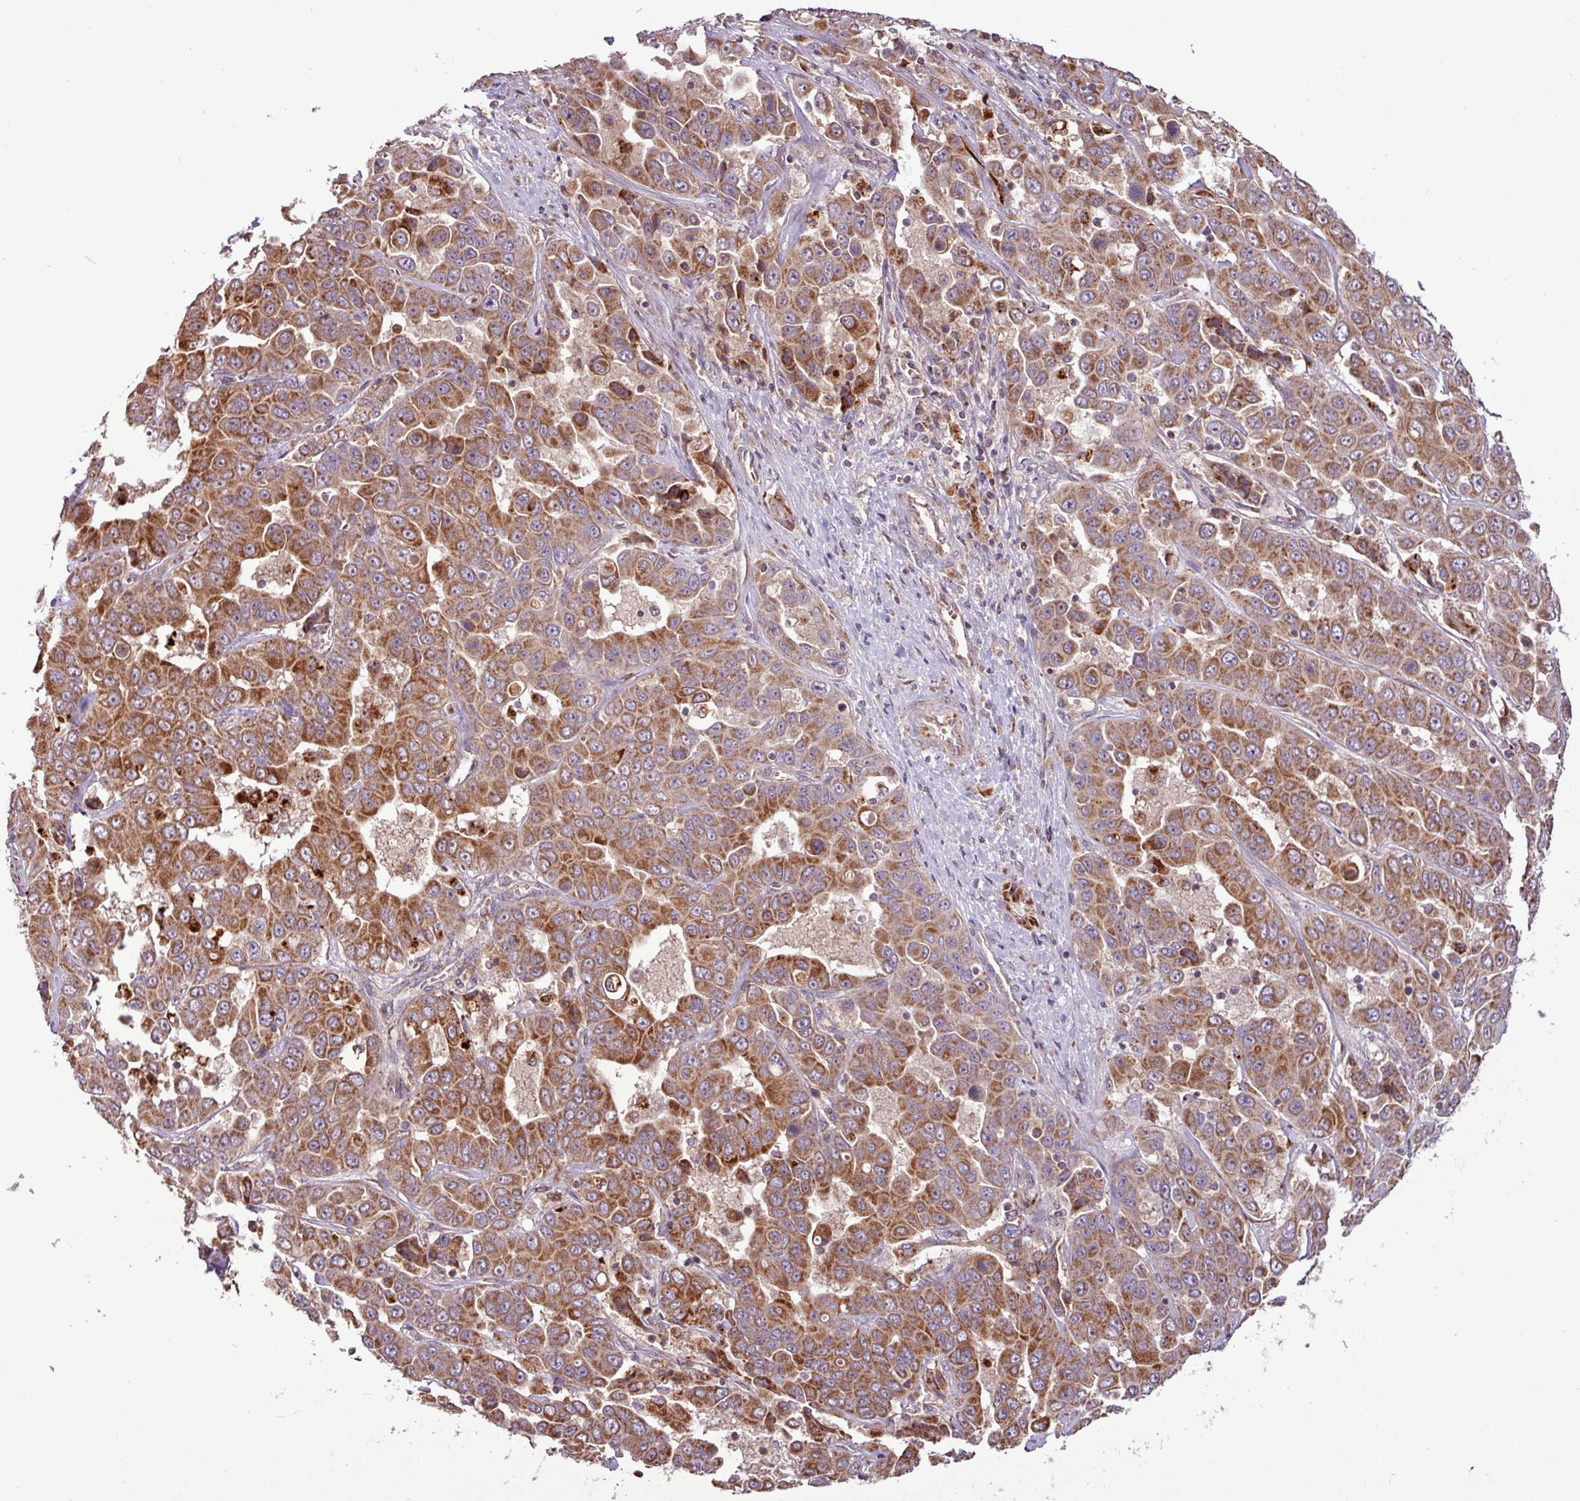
{"staining": {"intensity": "moderate", "quantity": ">75%", "location": "cytoplasmic/membranous"}, "tissue": "liver cancer", "cell_type": "Tumor cells", "image_type": "cancer", "snomed": [{"axis": "morphology", "description": "Cholangiocarcinoma"}, {"axis": "topography", "description": "Liver"}], "caption": "Approximately >75% of tumor cells in liver cancer (cholangiocarcinoma) show moderate cytoplasmic/membranous protein expression as visualized by brown immunohistochemical staining.", "gene": "YPEL3", "patient": {"sex": "female", "age": 52}}